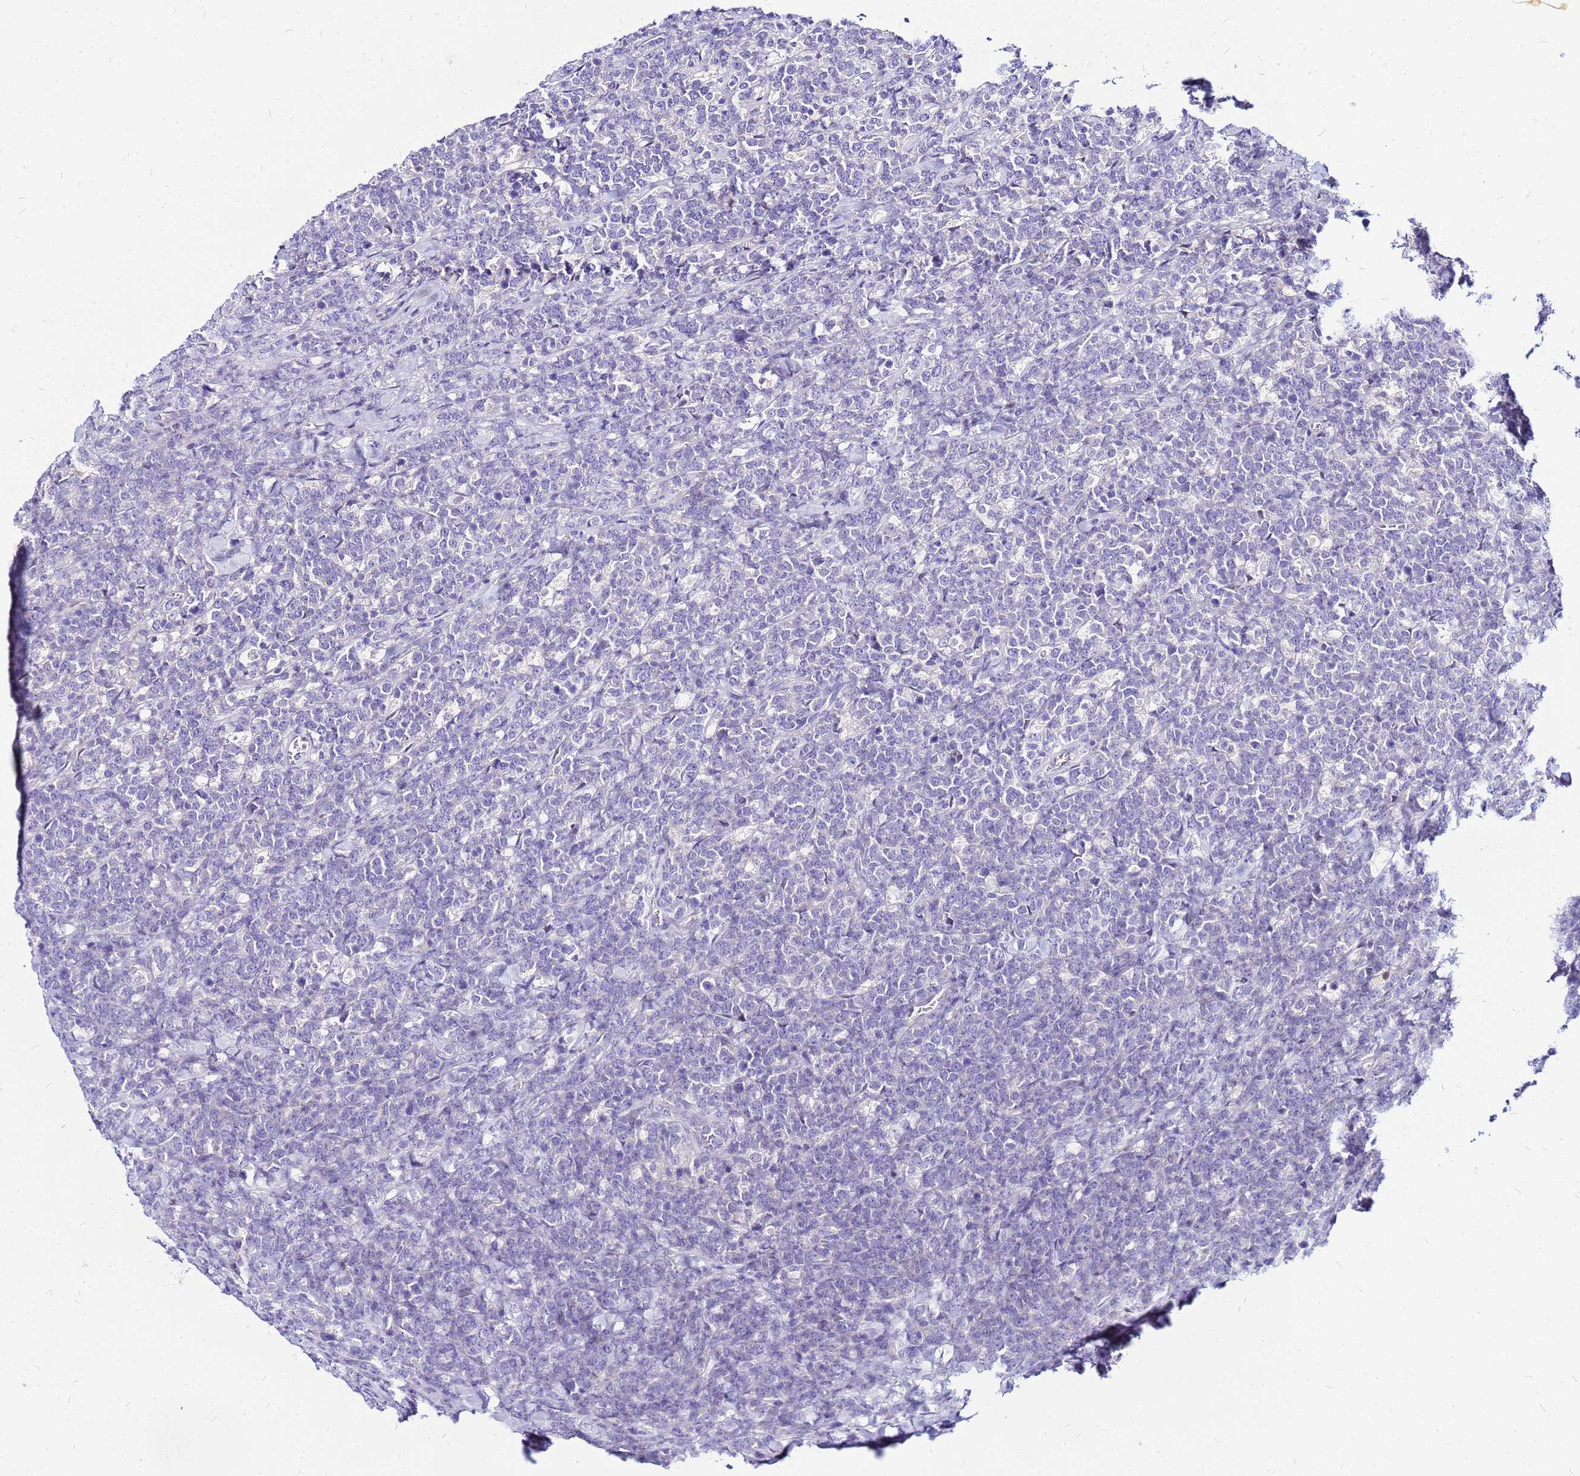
{"staining": {"intensity": "negative", "quantity": "none", "location": "none"}, "tissue": "lymphoma", "cell_type": "Tumor cells", "image_type": "cancer", "snomed": [{"axis": "morphology", "description": "Malignant lymphoma, non-Hodgkin's type, High grade"}, {"axis": "topography", "description": "Small intestine"}], "caption": "A photomicrograph of human lymphoma is negative for staining in tumor cells.", "gene": "ARHGEF5", "patient": {"sex": "male", "age": 8}}